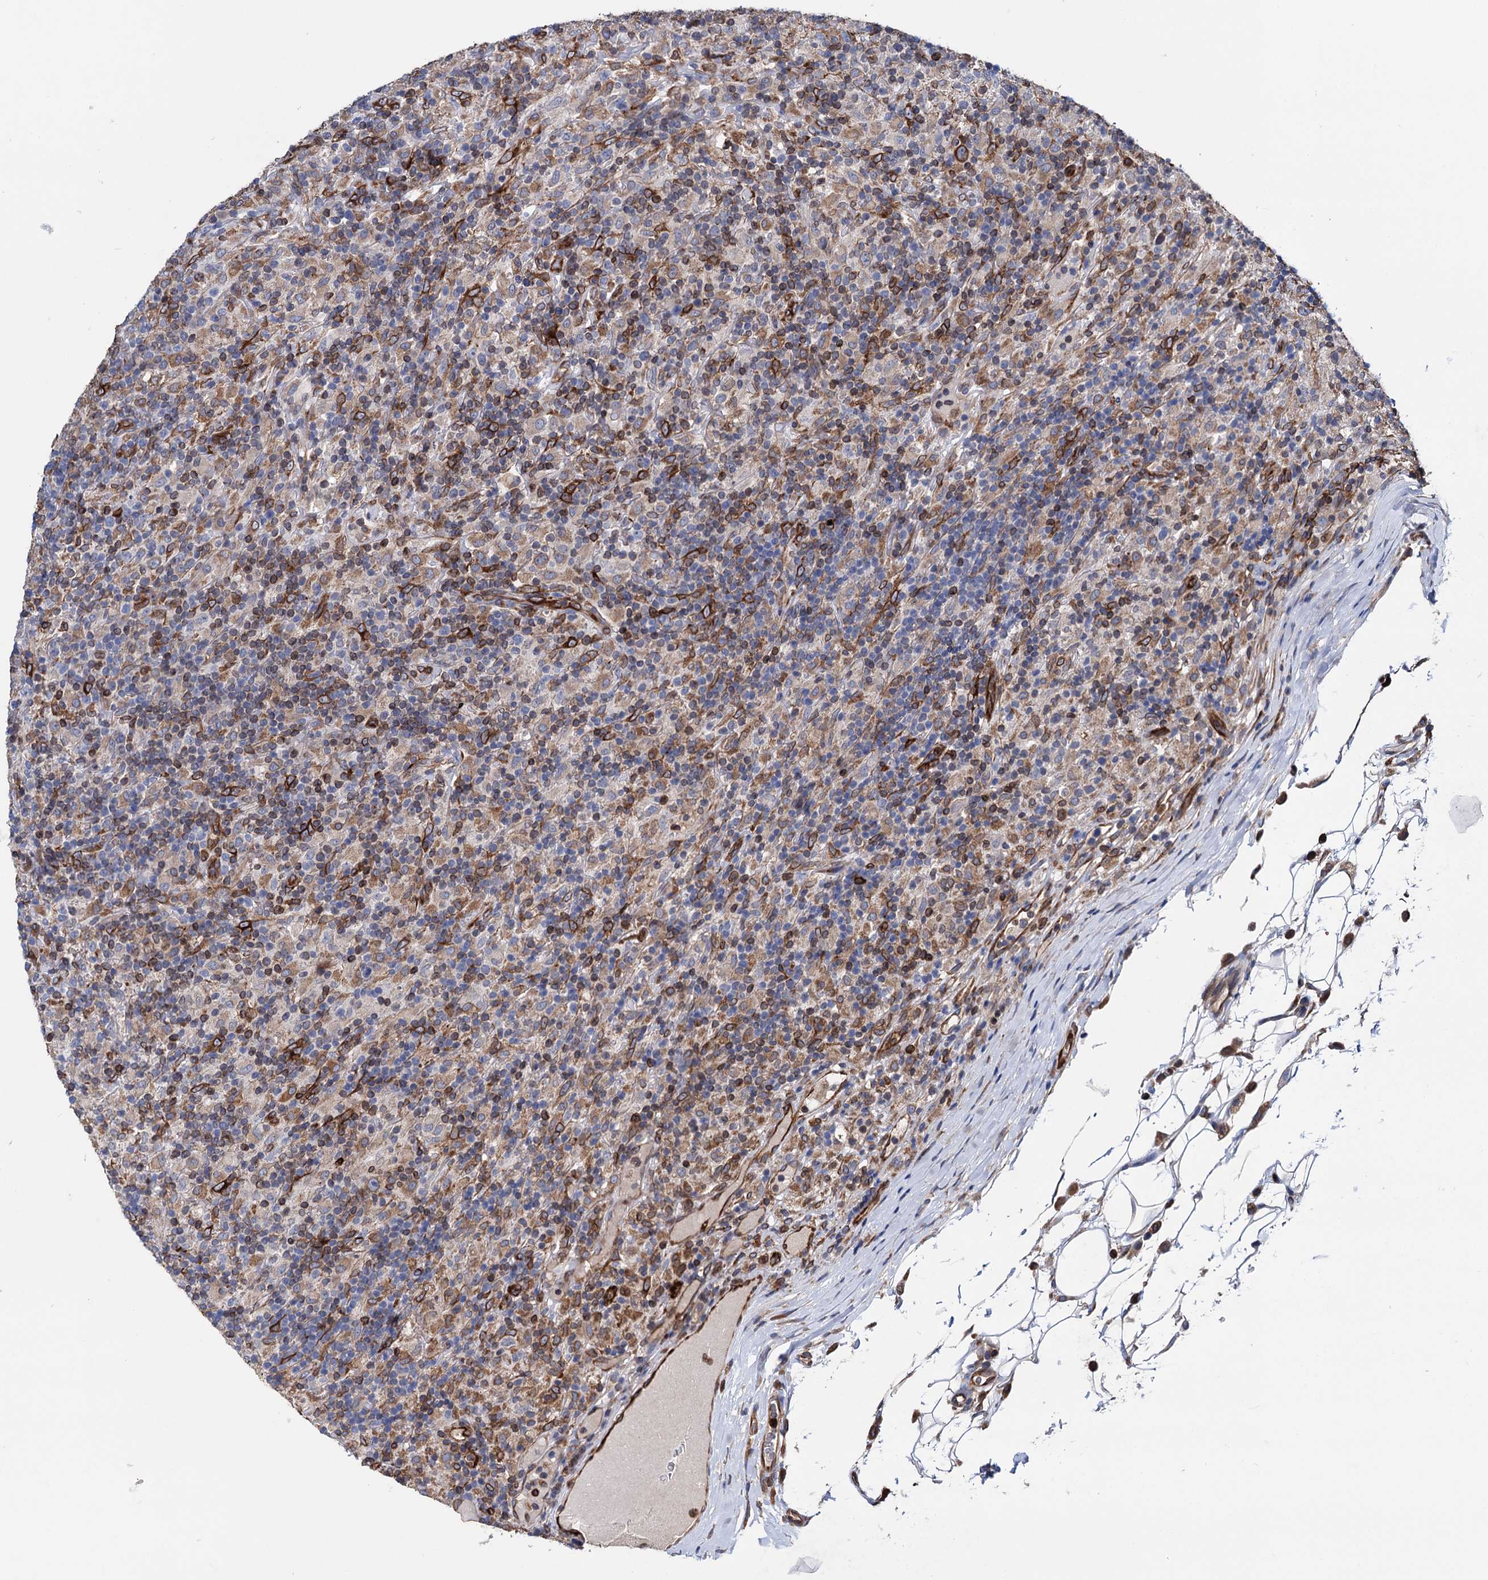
{"staining": {"intensity": "weak", "quantity": ">75%", "location": "cytoplasmic/membranous"}, "tissue": "lymphoma", "cell_type": "Tumor cells", "image_type": "cancer", "snomed": [{"axis": "morphology", "description": "Hodgkin's disease, NOS"}, {"axis": "topography", "description": "Lymph node"}], "caption": "This is an image of immunohistochemistry (IHC) staining of lymphoma, which shows weak positivity in the cytoplasmic/membranous of tumor cells.", "gene": "STING1", "patient": {"sex": "male", "age": 70}}